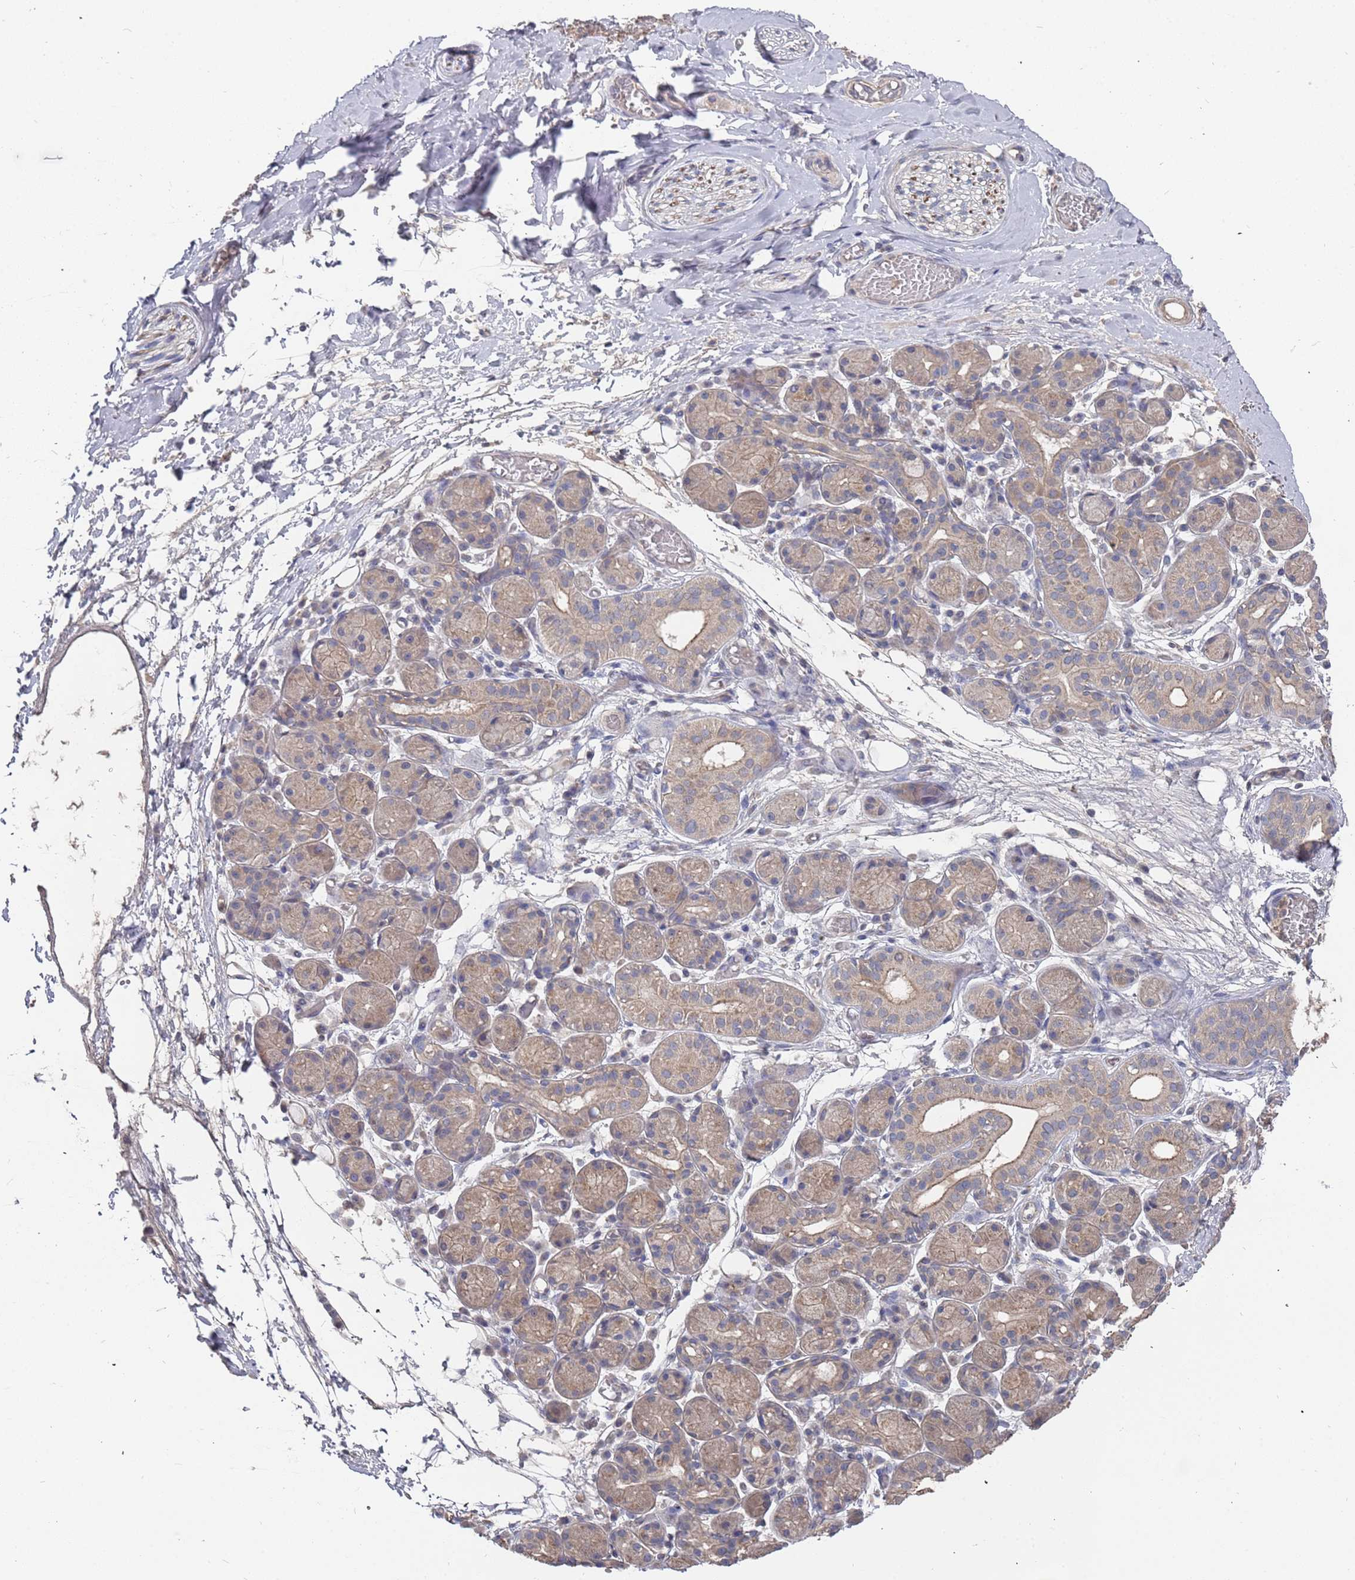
{"staining": {"intensity": "negative", "quantity": "none", "location": "none"}, "tissue": "adipose tissue", "cell_type": "Adipocytes", "image_type": "normal", "snomed": [{"axis": "morphology", "description": "Normal tissue, NOS"}, {"axis": "topography", "description": "Salivary gland"}, {"axis": "topography", "description": "Peripheral nerve tissue"}], "caption": "High power microscopy image of an immunohistochemistry (IHC) image of normal adipose tissue, revealing no significant expression in adipocytes.", "gene": "TCEANC2", "patient": {"sex": "male", "age": 62}}